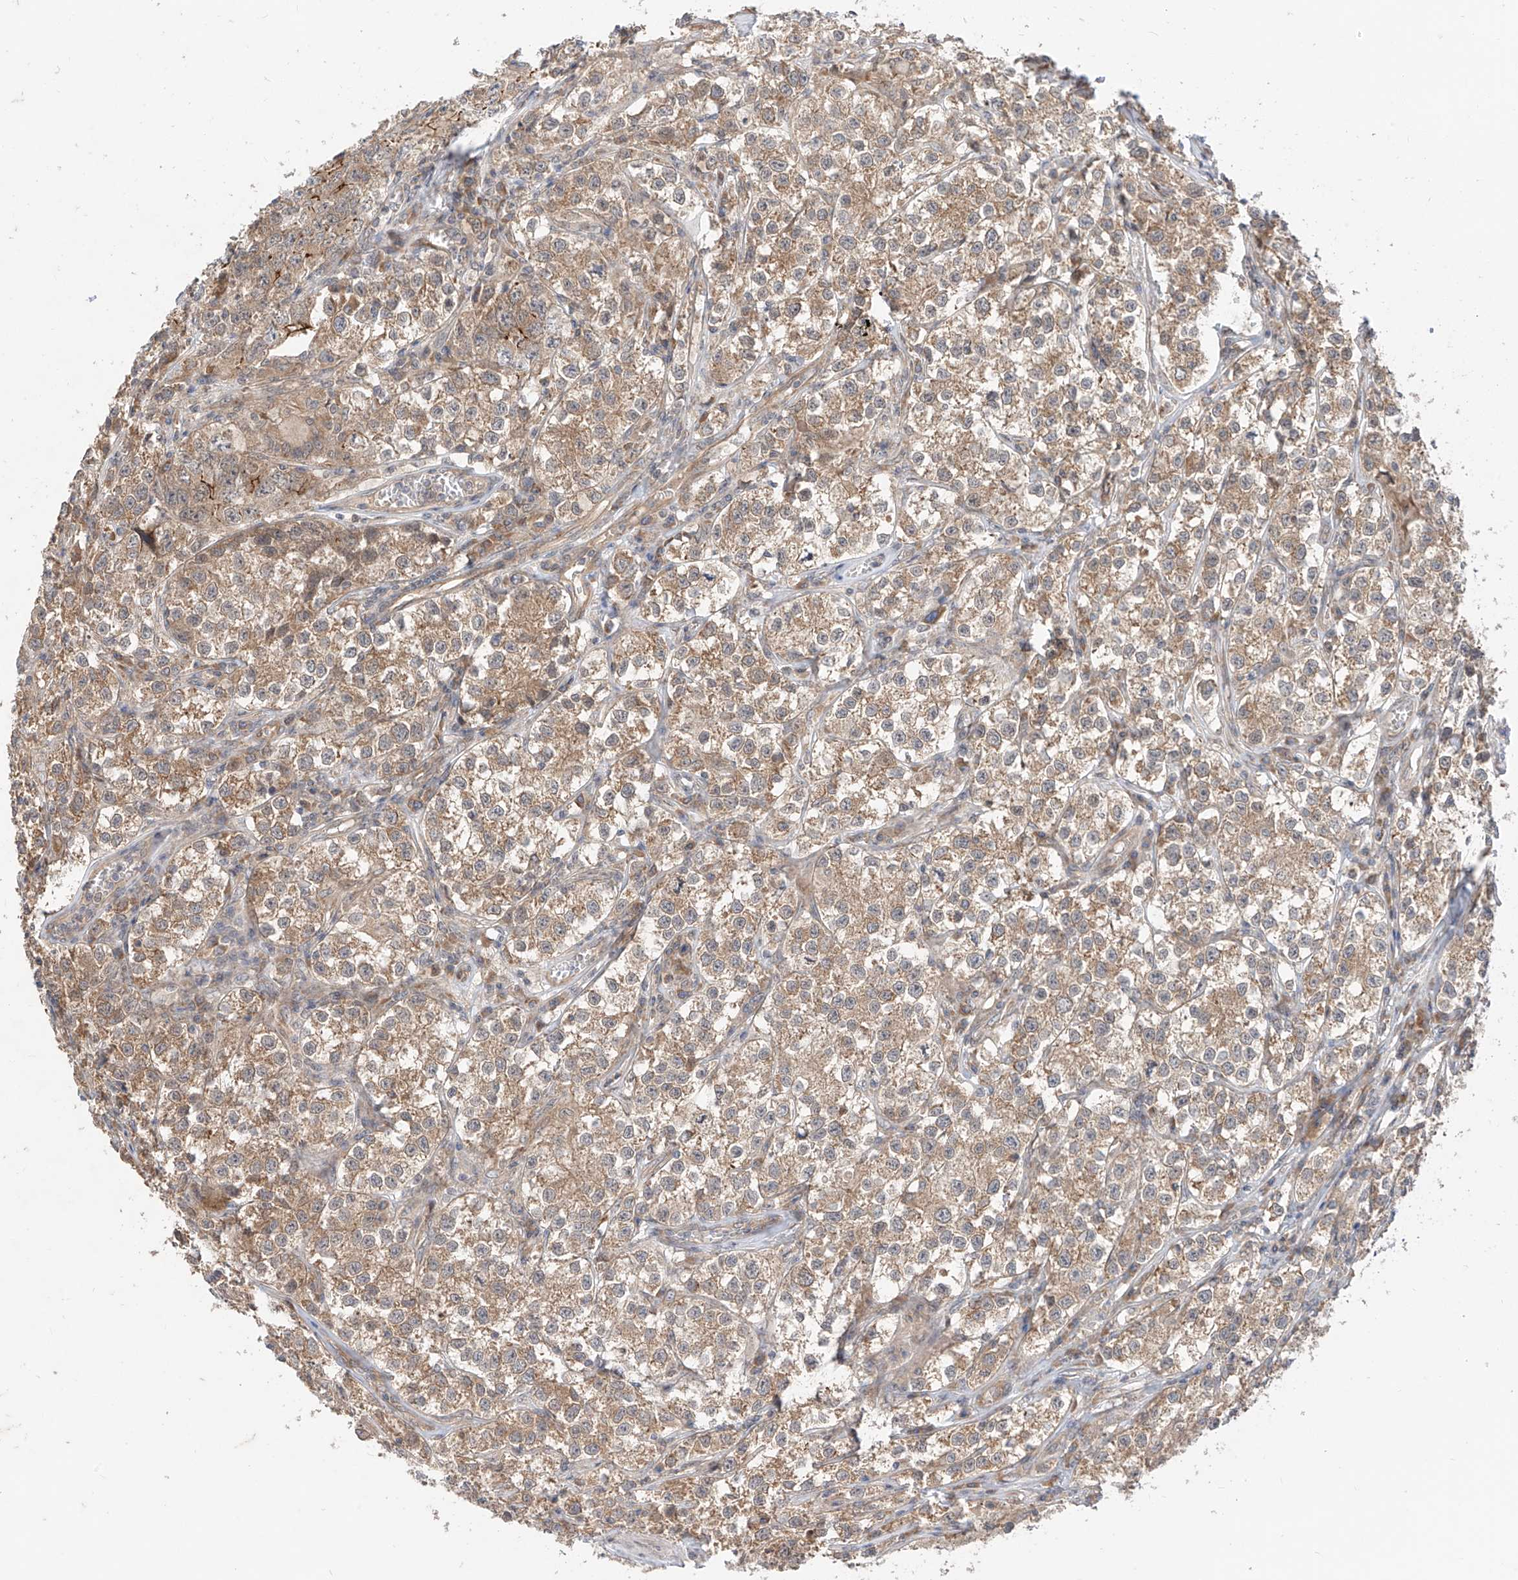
{"staining": {"intensity": "moderate", "quantity": ">75%", "location": "cytoplasmic/membranous"}, "tissue": "testis cancer", "cell_type": "Tumor cells", "image_type": "cancer", "snomed": [{"axis": "morphology", "description": "Seminoma, NOS"}, {"axis": "morphology", "description": "Carcinoma, Embryonal, NOS"}, {"axis": "topography", "description": "Testis"}], "caption": "IHC micrograph of testis seminoma stained for a protein (brown), which displays medium levels of moderate cytoplasmic/membranous staining in about >75% of tumor cells.", "gene": "MTUS2", "patient": {"sex": "male", "age": 43}}